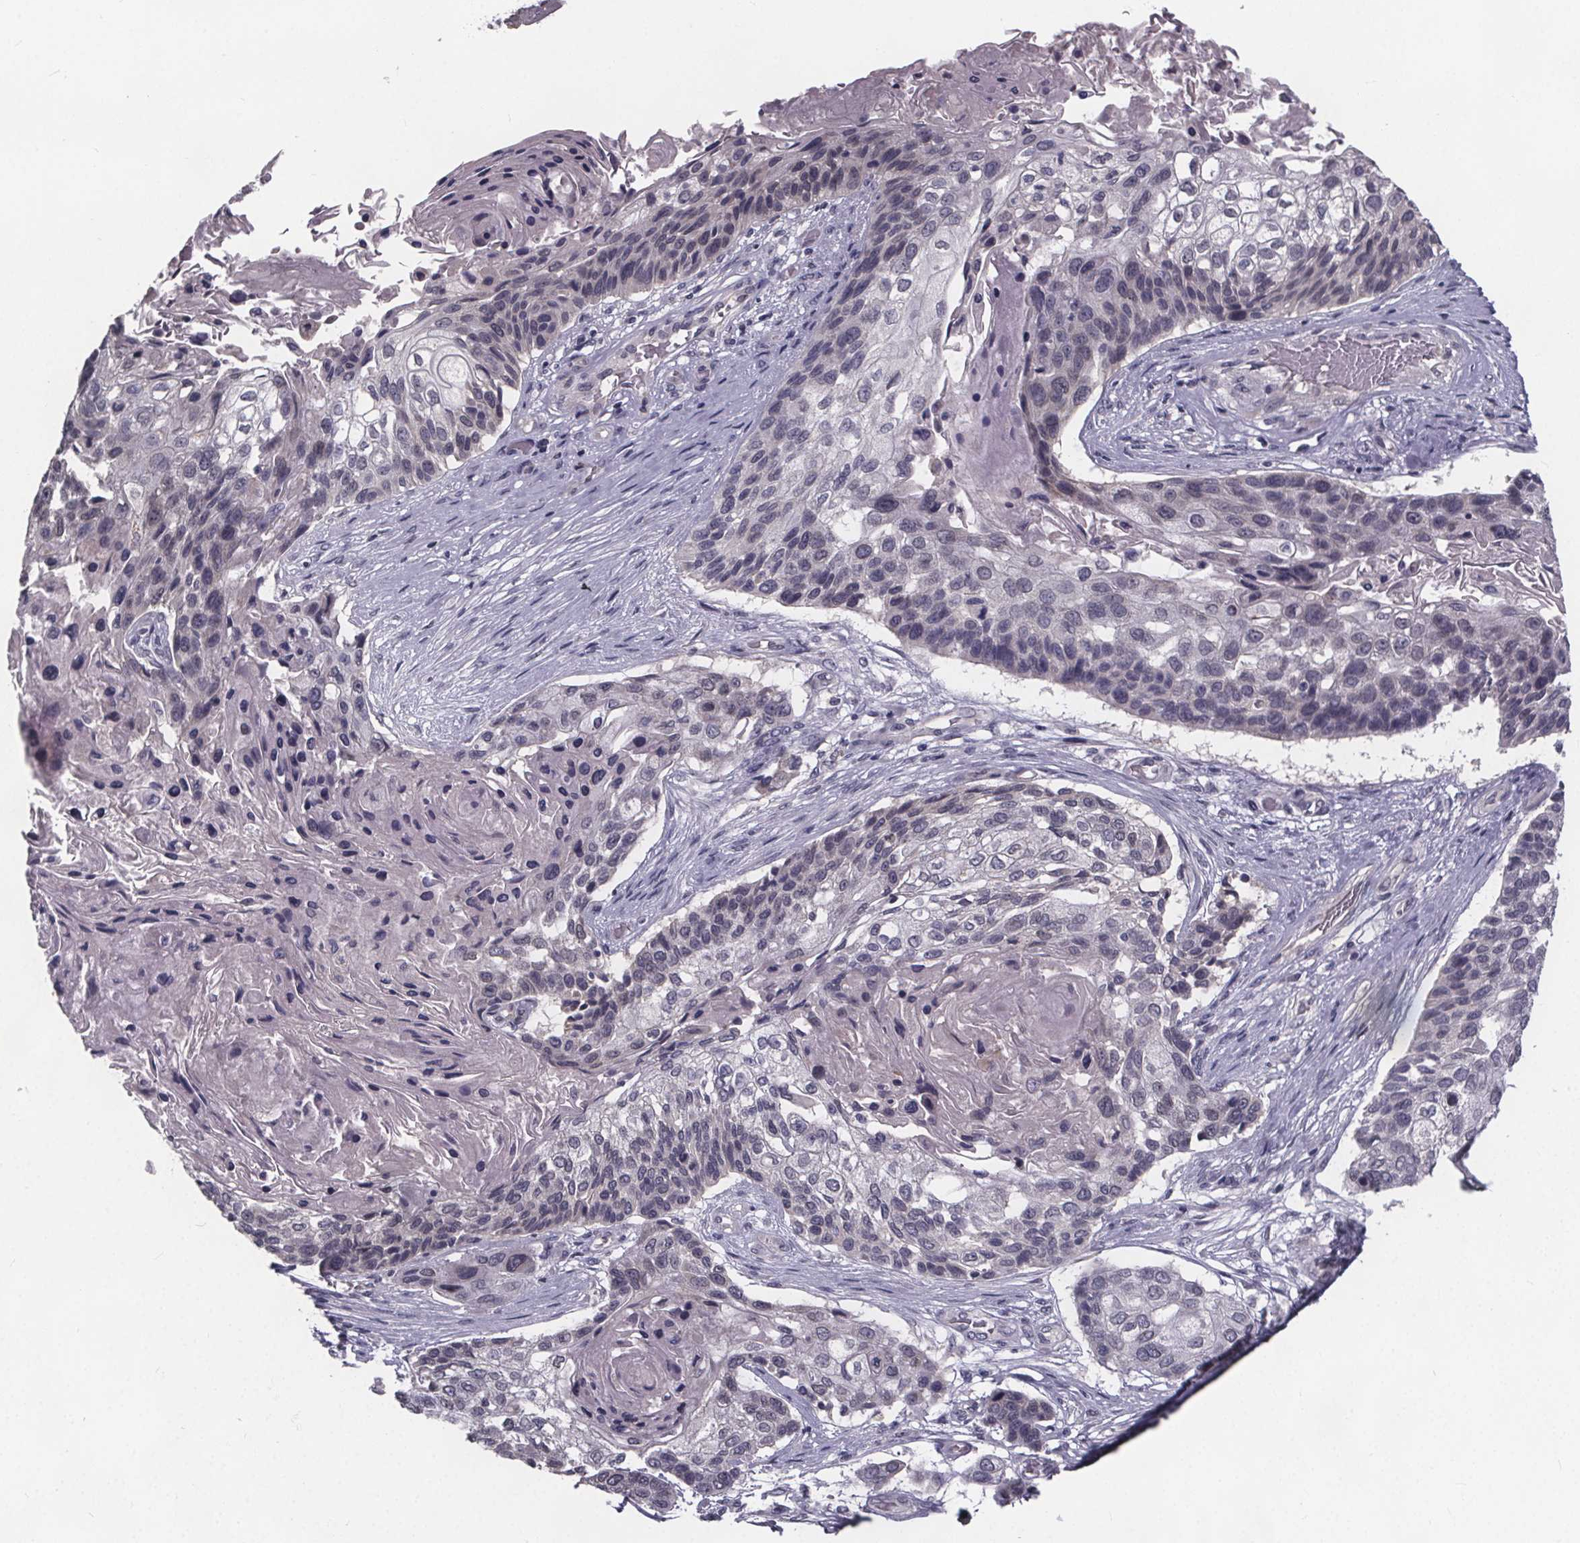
{"staining": {"intensity": "negative", "quantity": "none", "location": "none"}, "tissue": "lung cancer", "cell_type": "Tumor cells", "image_type": "cancer", "snomed": [{"axis": "morphology", "description": "Squamous cell carcinoma, NOS"}, {"axis": "topography", "description": "Lung"}], "caption": "Human lung cancer stained for a protein using immunohistochemistry (IHC) reveals no expression in tumor cells.", "gene": "FAM181B", "patient": {"sex": "male", "age": 69}}